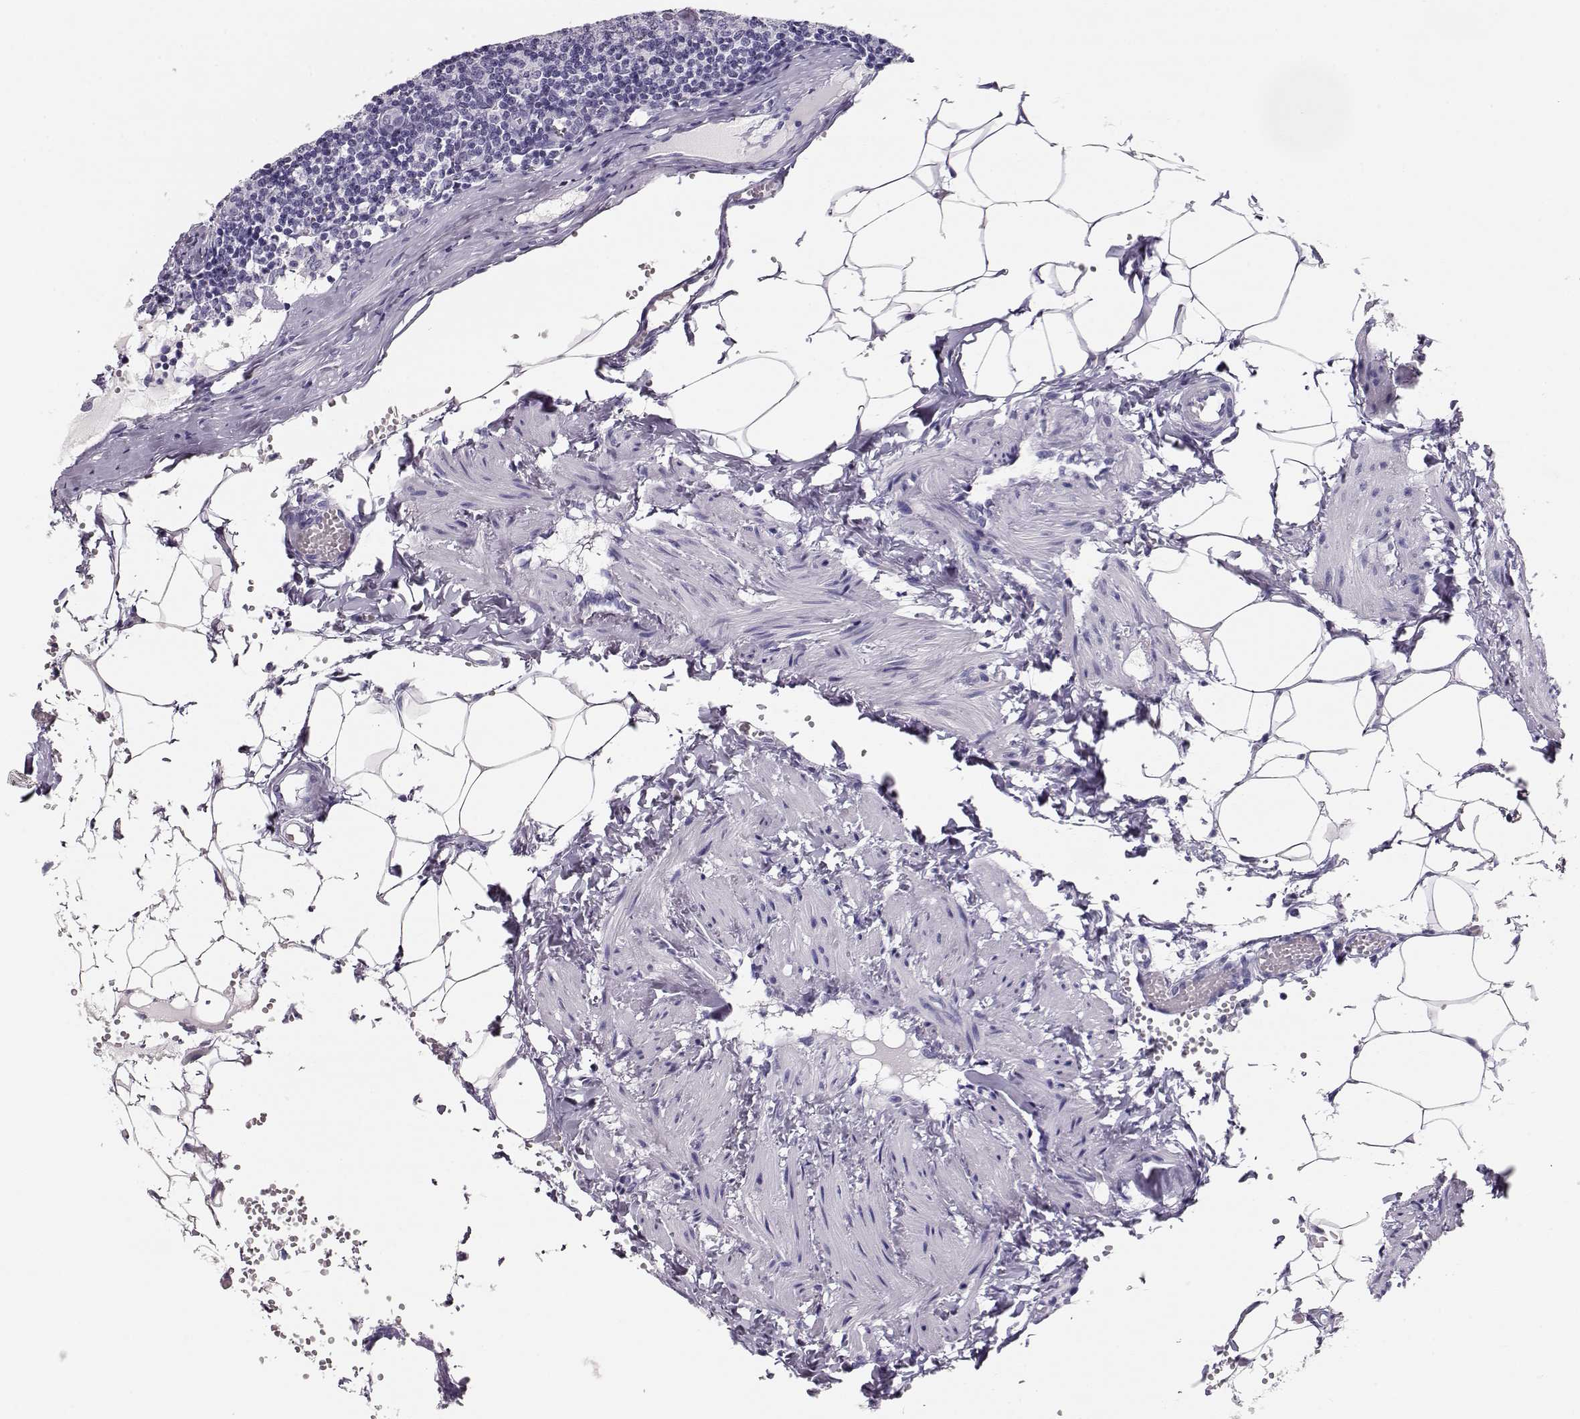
{"staining": {"intensity": "negative", "quantity": "none", "location": "none"}, "tissue": "lymph node", "cell_type": "Germinal center cells", "image_type": "normal", "snomed": [{"axis": "morphology", "description": "Normal tissue, NOS"}, {"axis": "topography", "description": "Lymph node"}], "caption": "IHC image of benign lymph node stained for a protein (brown), which demonstrates no positivity in germinal center cells.", "gene": "MAGEC1", "patient": {"sex": "female", "age": 52}}